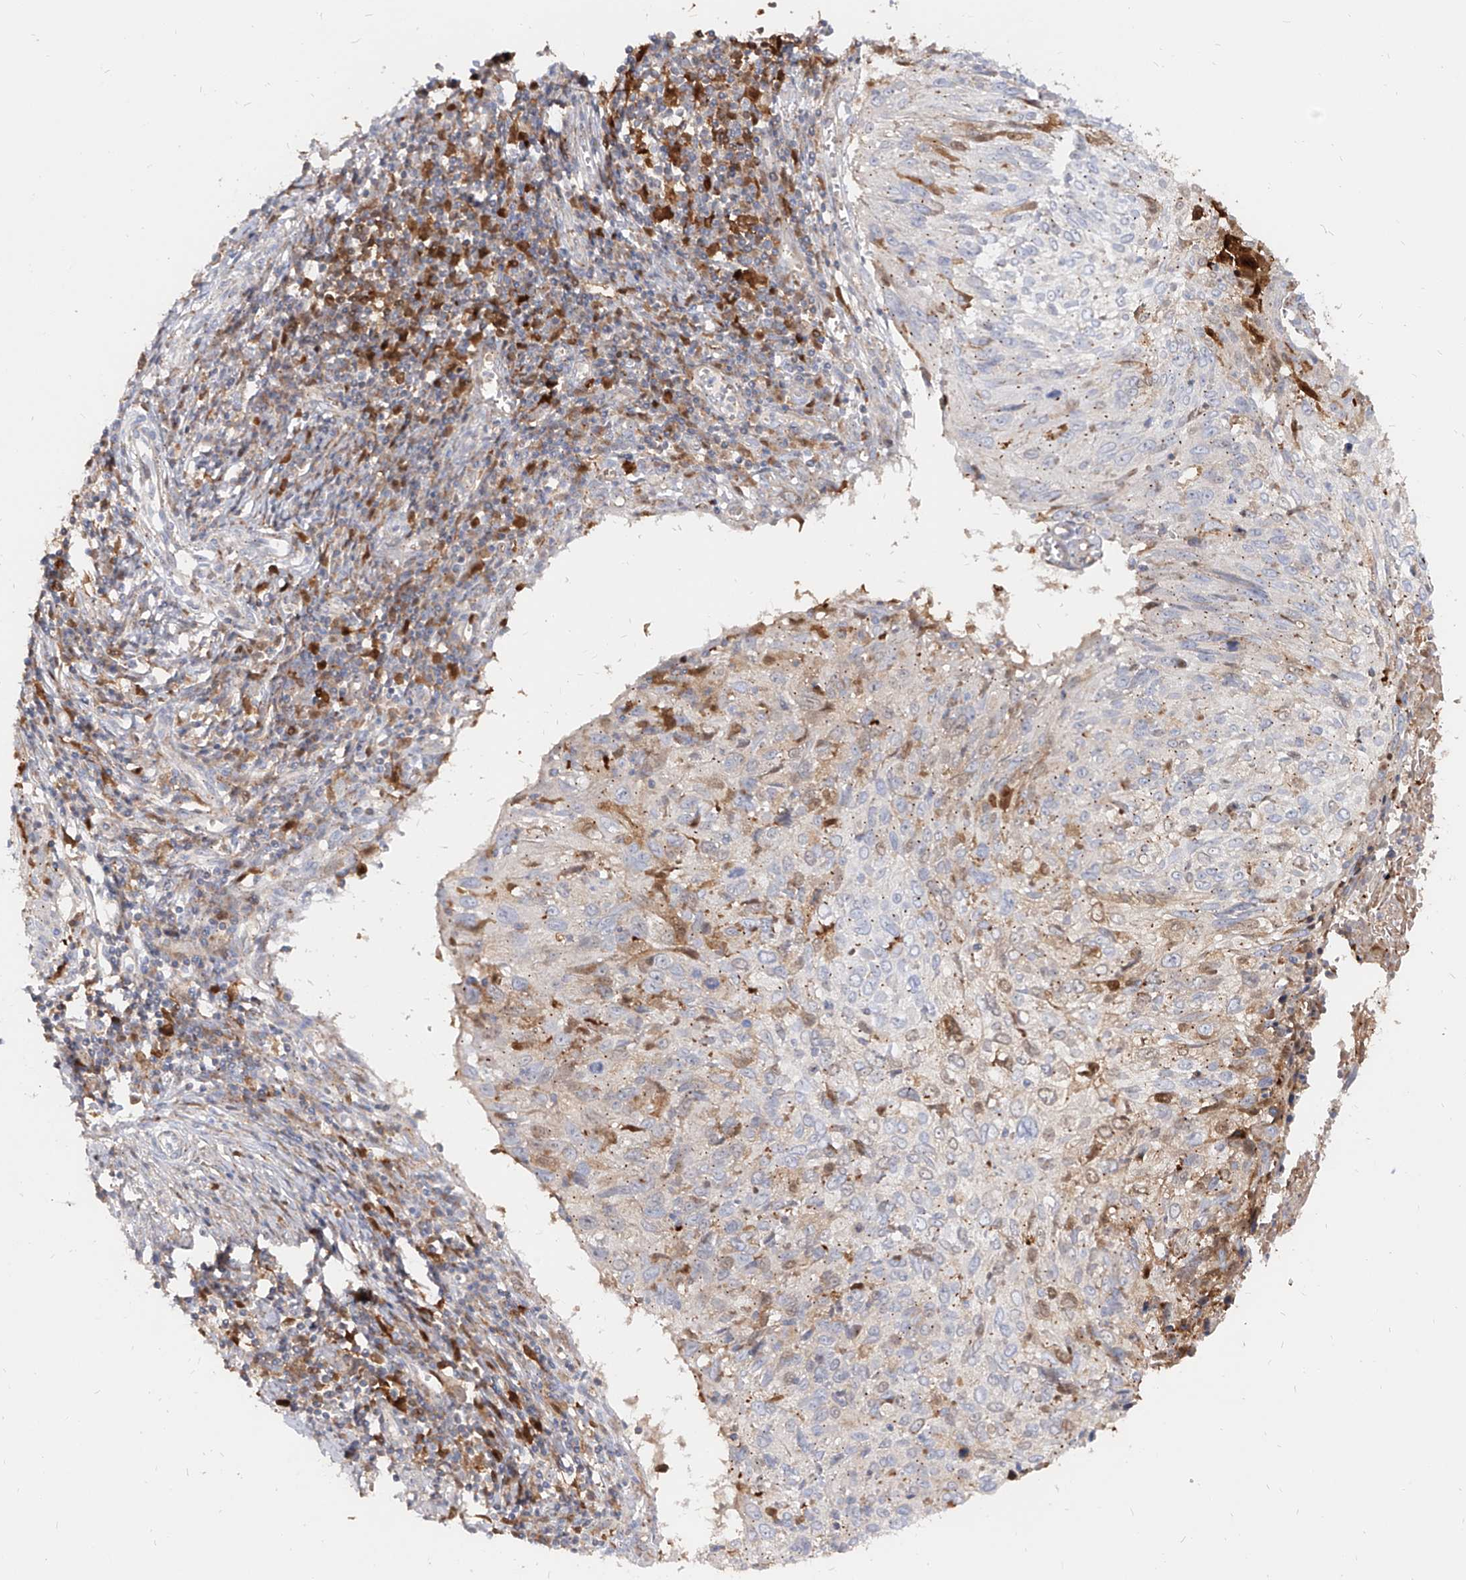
{"staining": {"intensity": "weak", "quantity": "<25%", "location": "cytoplasmic/membranous"}, "tissue": "cervical cancer", "cell_type": "Tumor cells", "image_type": "cancer", "snomed": [{"axis": "morphology", "description": "Squamous cell carcinoma, NOS"}, {"axis": "topography", "description": "Cervix"}], "caption": "Tumor cells show no significant protein positivity in squamous cell carcinoma (cervical). Nuclei are stained in blue.", "gene": "KYNU", "patient": {"sex": "female", "age": 51}}